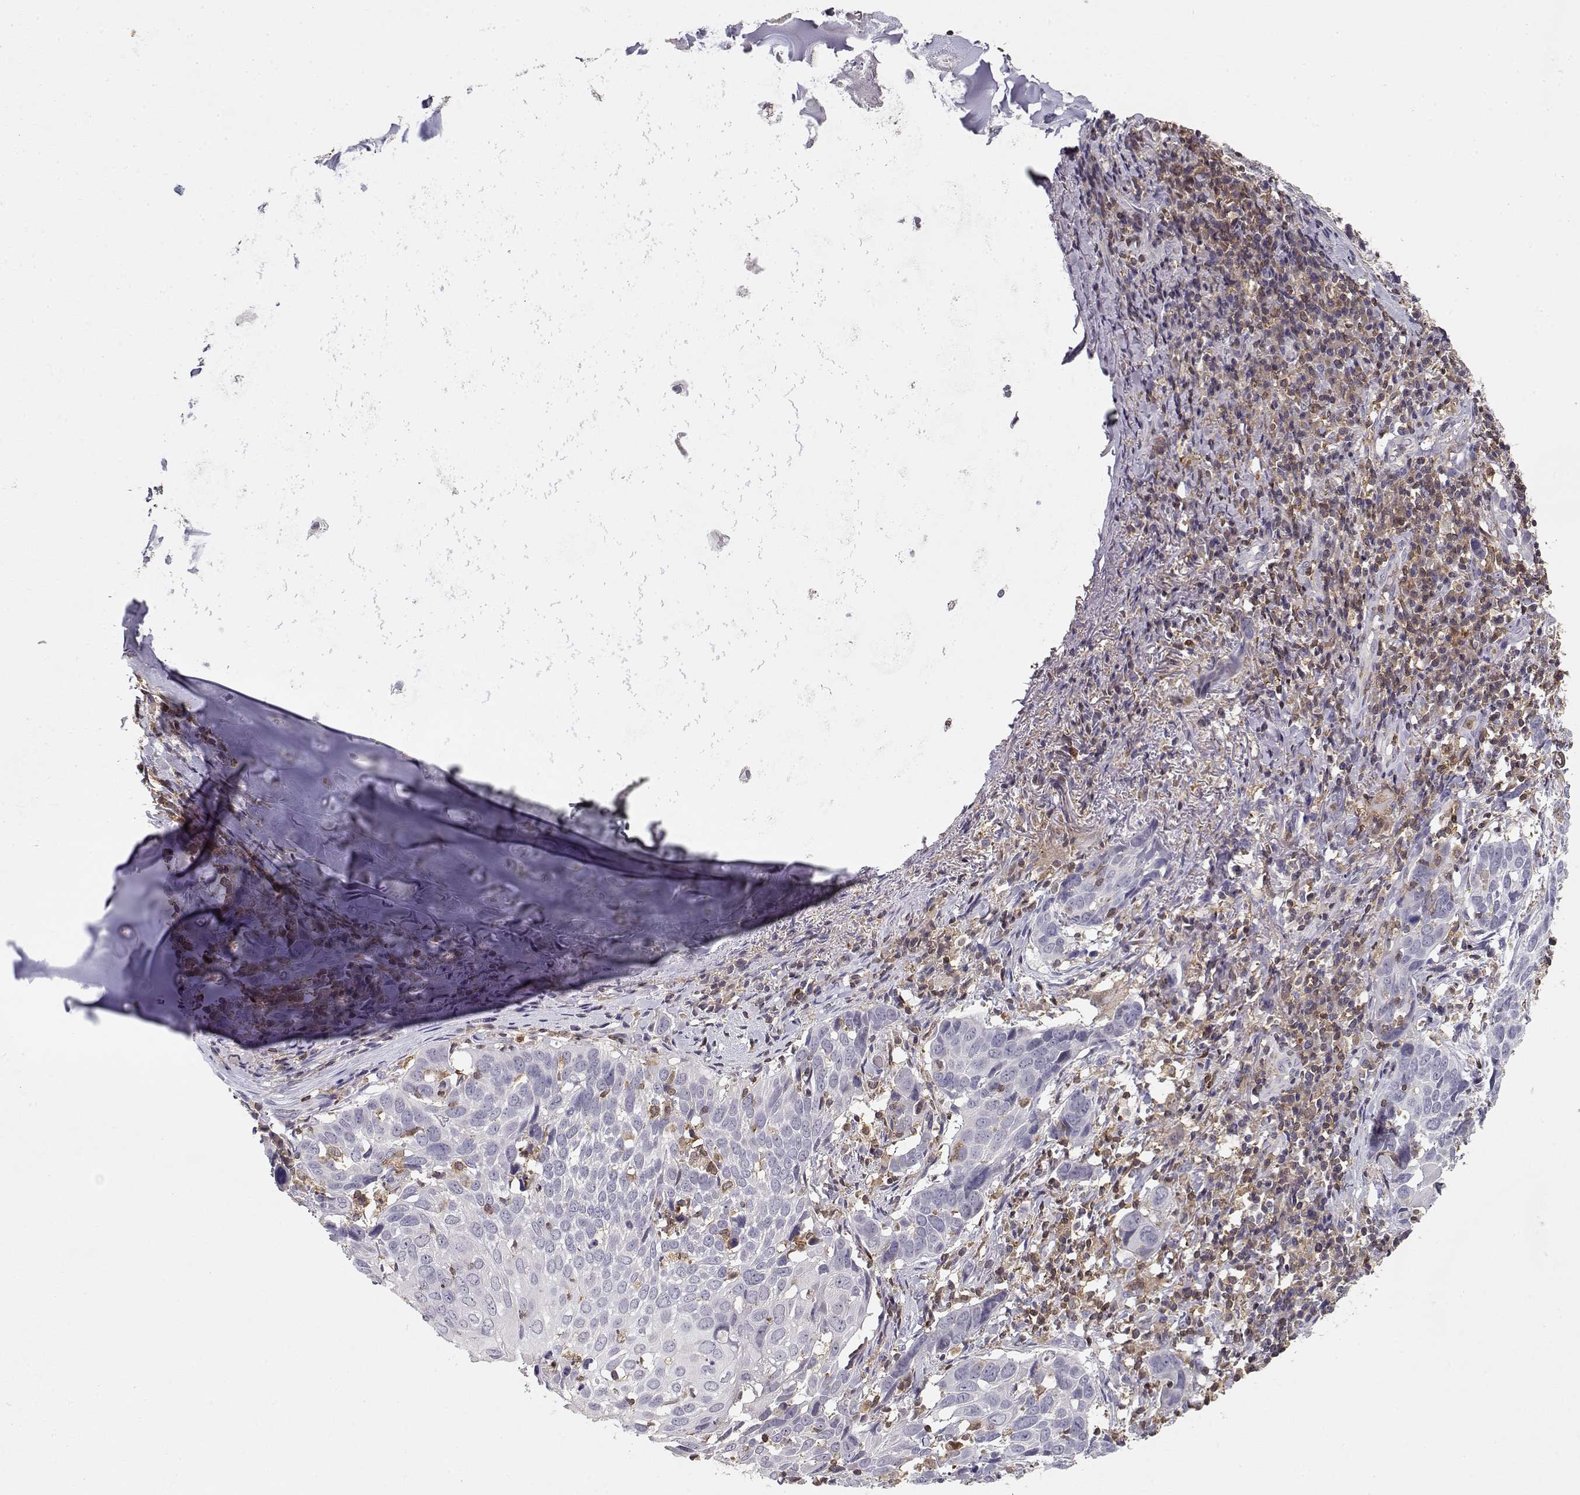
{"staining": {"intensity": "negative", "quantity": "none", "location": "none"}, "tissue": "lung cancer", "cell_type": "Tumor cells", "image_type": "cancer", "snomed": [{"axis": "morphology", "description": "Squamous cell carcinoma, NOS"}, {"axis": "topography", "description": "Lung"}], "caption": "Histopathology image shows no significant protein staining in tumor cells of lung cancer (squamous cell carcinoma).", "gene": "VAV1", "patient": {"sex": "male", "age": 57}}